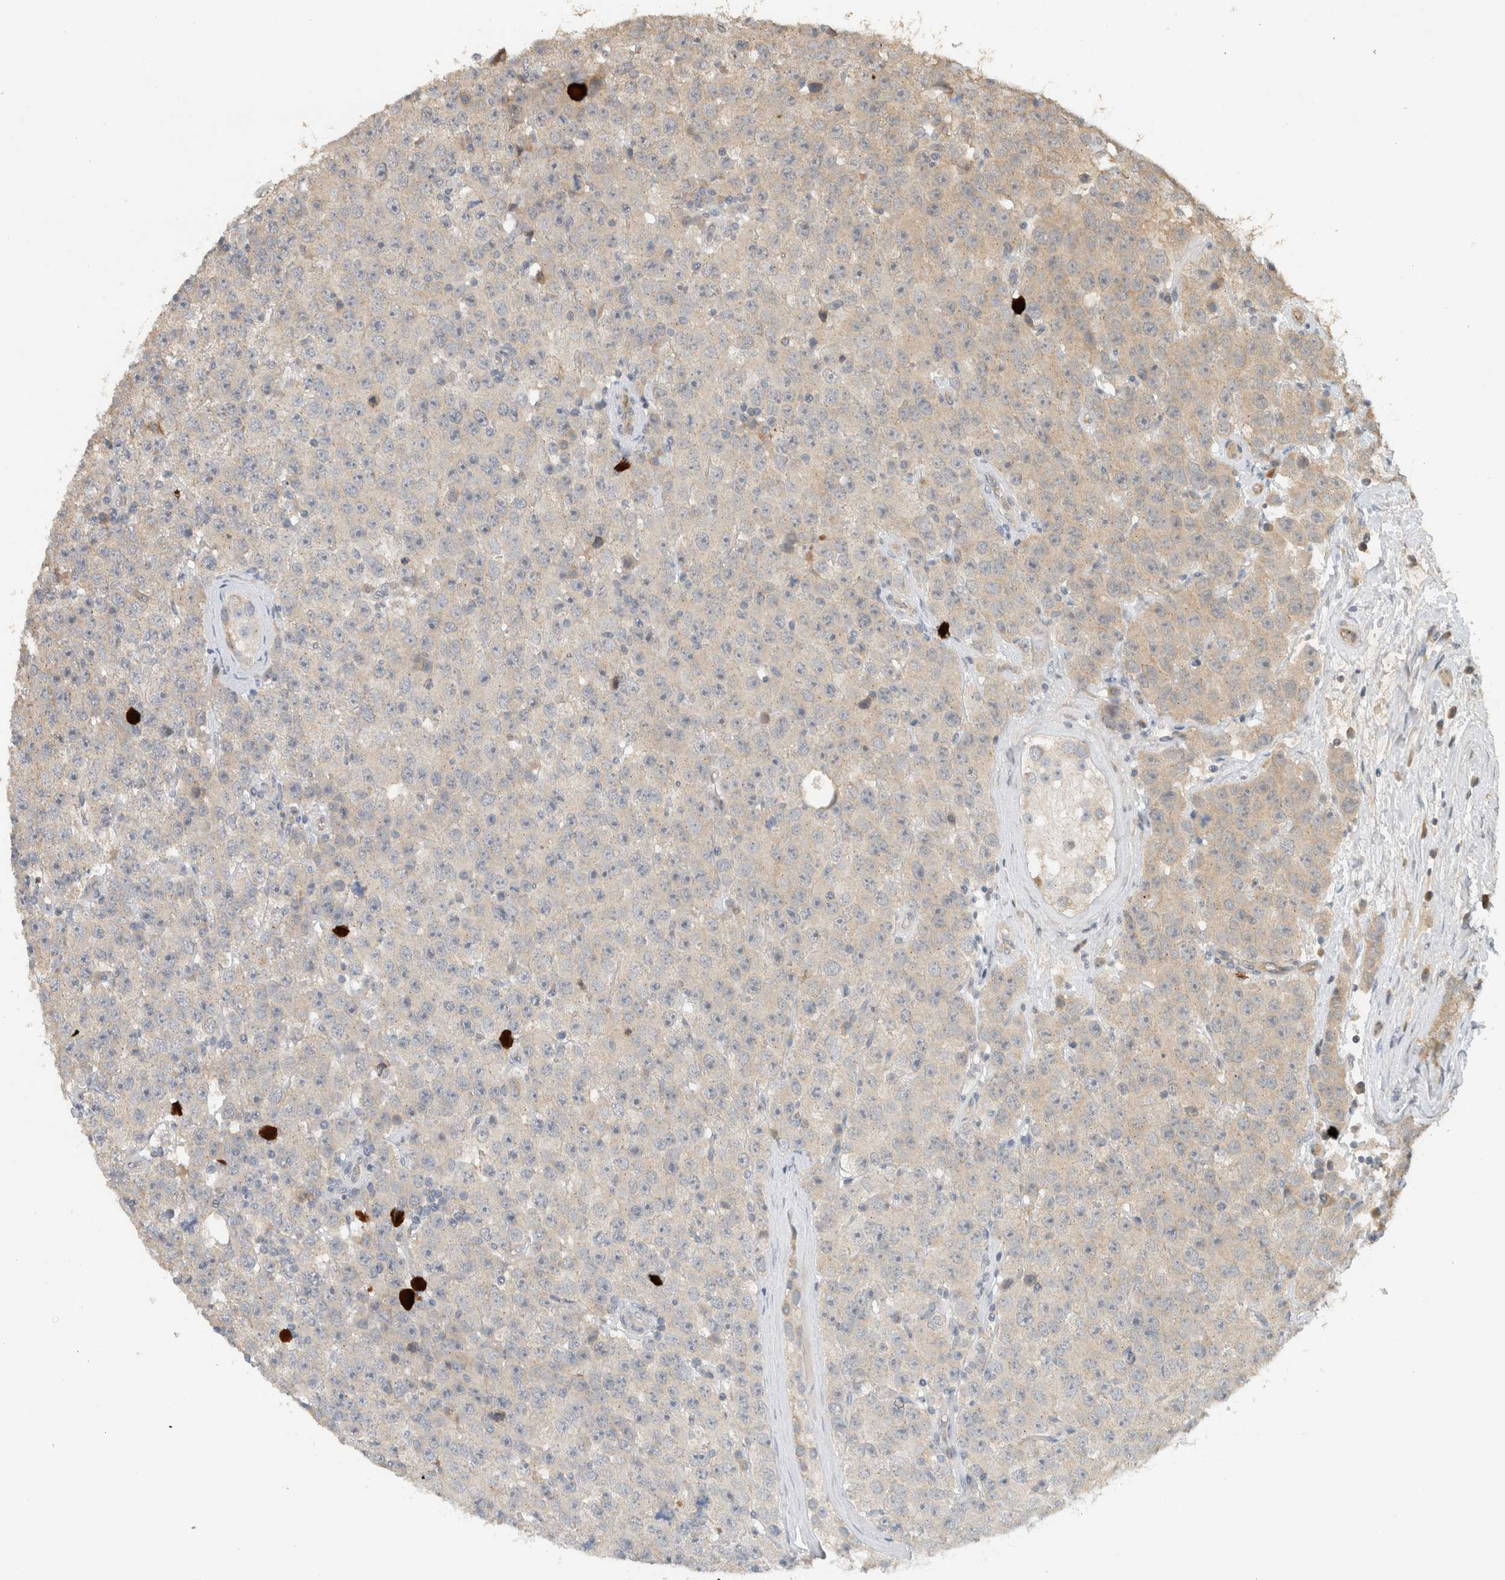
{"staining": {"intensity": "weak", "quantity": "<25%", "location": "cytoplasmic/membranous"}, "tissue": "testis cancer", "cell_type": "Tumor cells", "image_type": "cancer", "snomed": [{"axis": "morphology", "description": "Seminoma, NOS"}, {"axis": "morphology", "description": "Carcinoma, Embryonal, NOS"}, {"axis": "topography", "description": "Testis"}], "caption": "Image shows no significant protein staining in tumor cells of embryonal carcinoma (testis).", "gene": "ERCC6L2", "patient": {"sex": "male", "age": 28}}